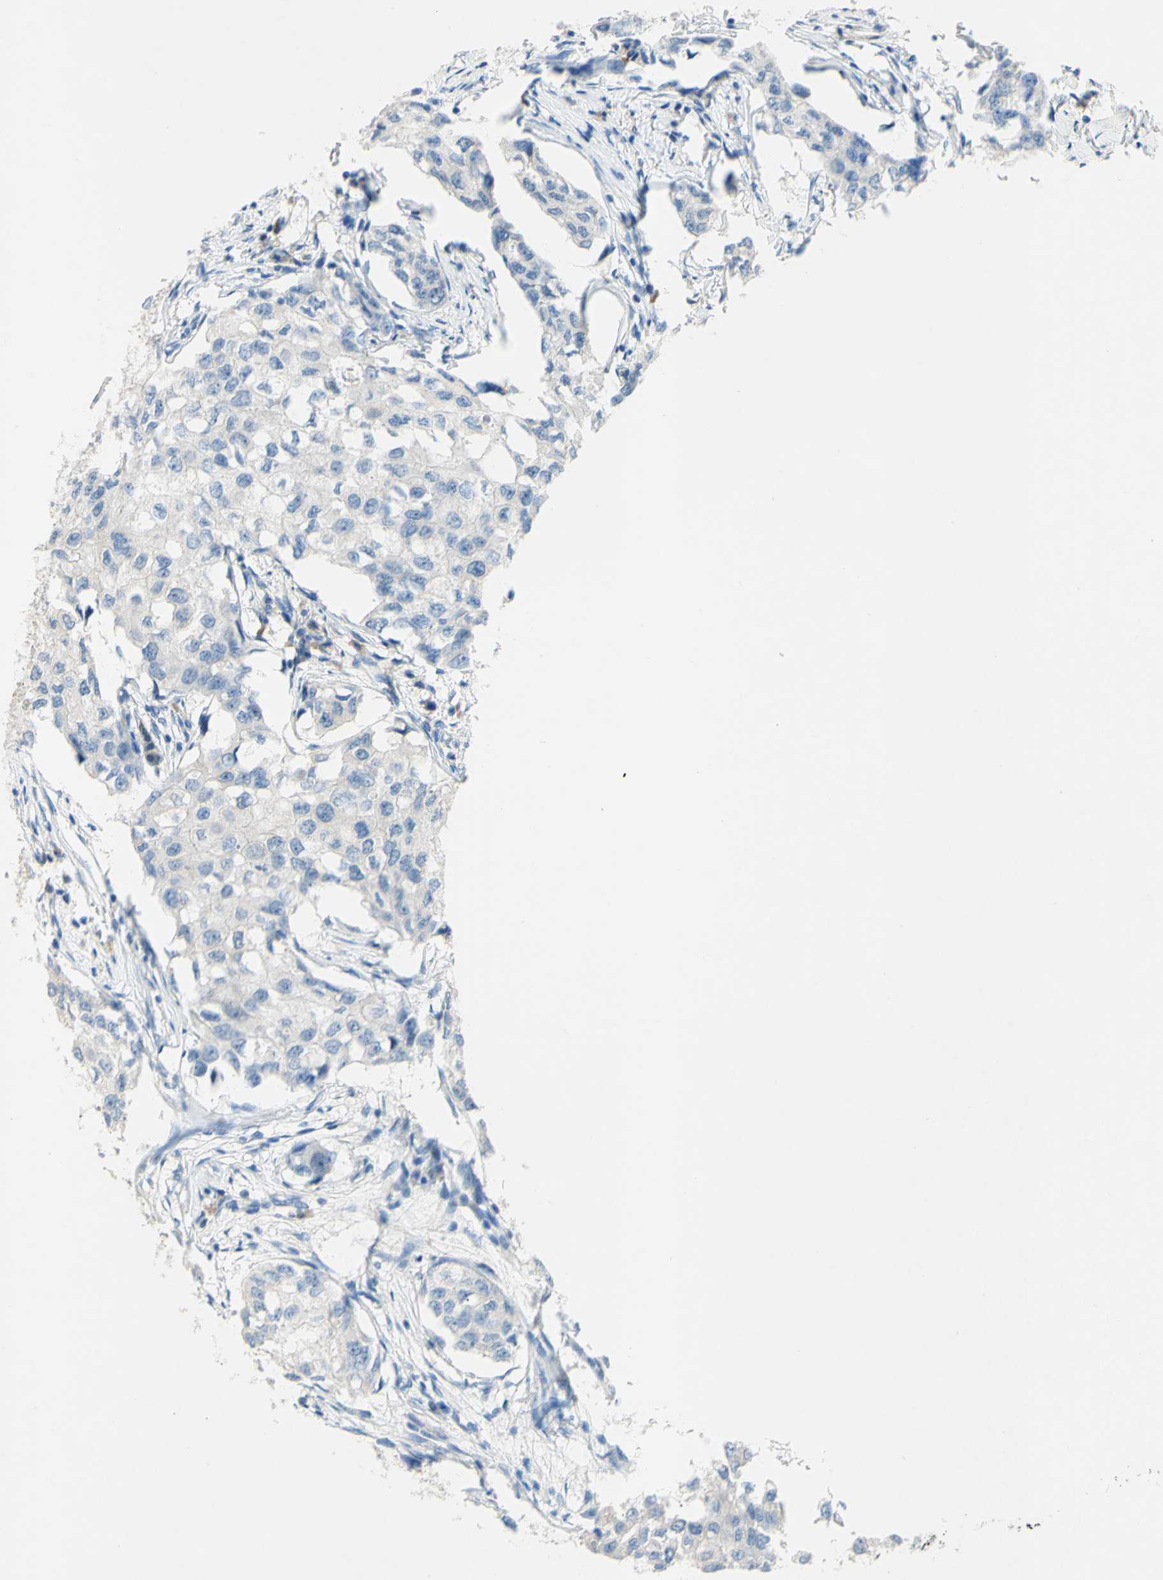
{"staining": {"intensity": "negative", "quantity": "none", "location": "none"}, "tissue": "breast cancer", "cell_type": "Tumor cells", "image_type": "cancer", "snomed": [{"axis": "morphology", "description": "Duct carcinoma"}, {"axis": "topography", "description": "Breast"}], "caption": "An image of breast cancer (invasive ductal carcinoma) stained for a protein displays no brown staining in tumor cells. The staining was performed using DAB to visualize the protein expression in brown, while the nuclei were stained in blue with hematoxylin (Magnification: 20x).", "gene": "ACADL", "patient": {"sex": "female", "age": 27}}